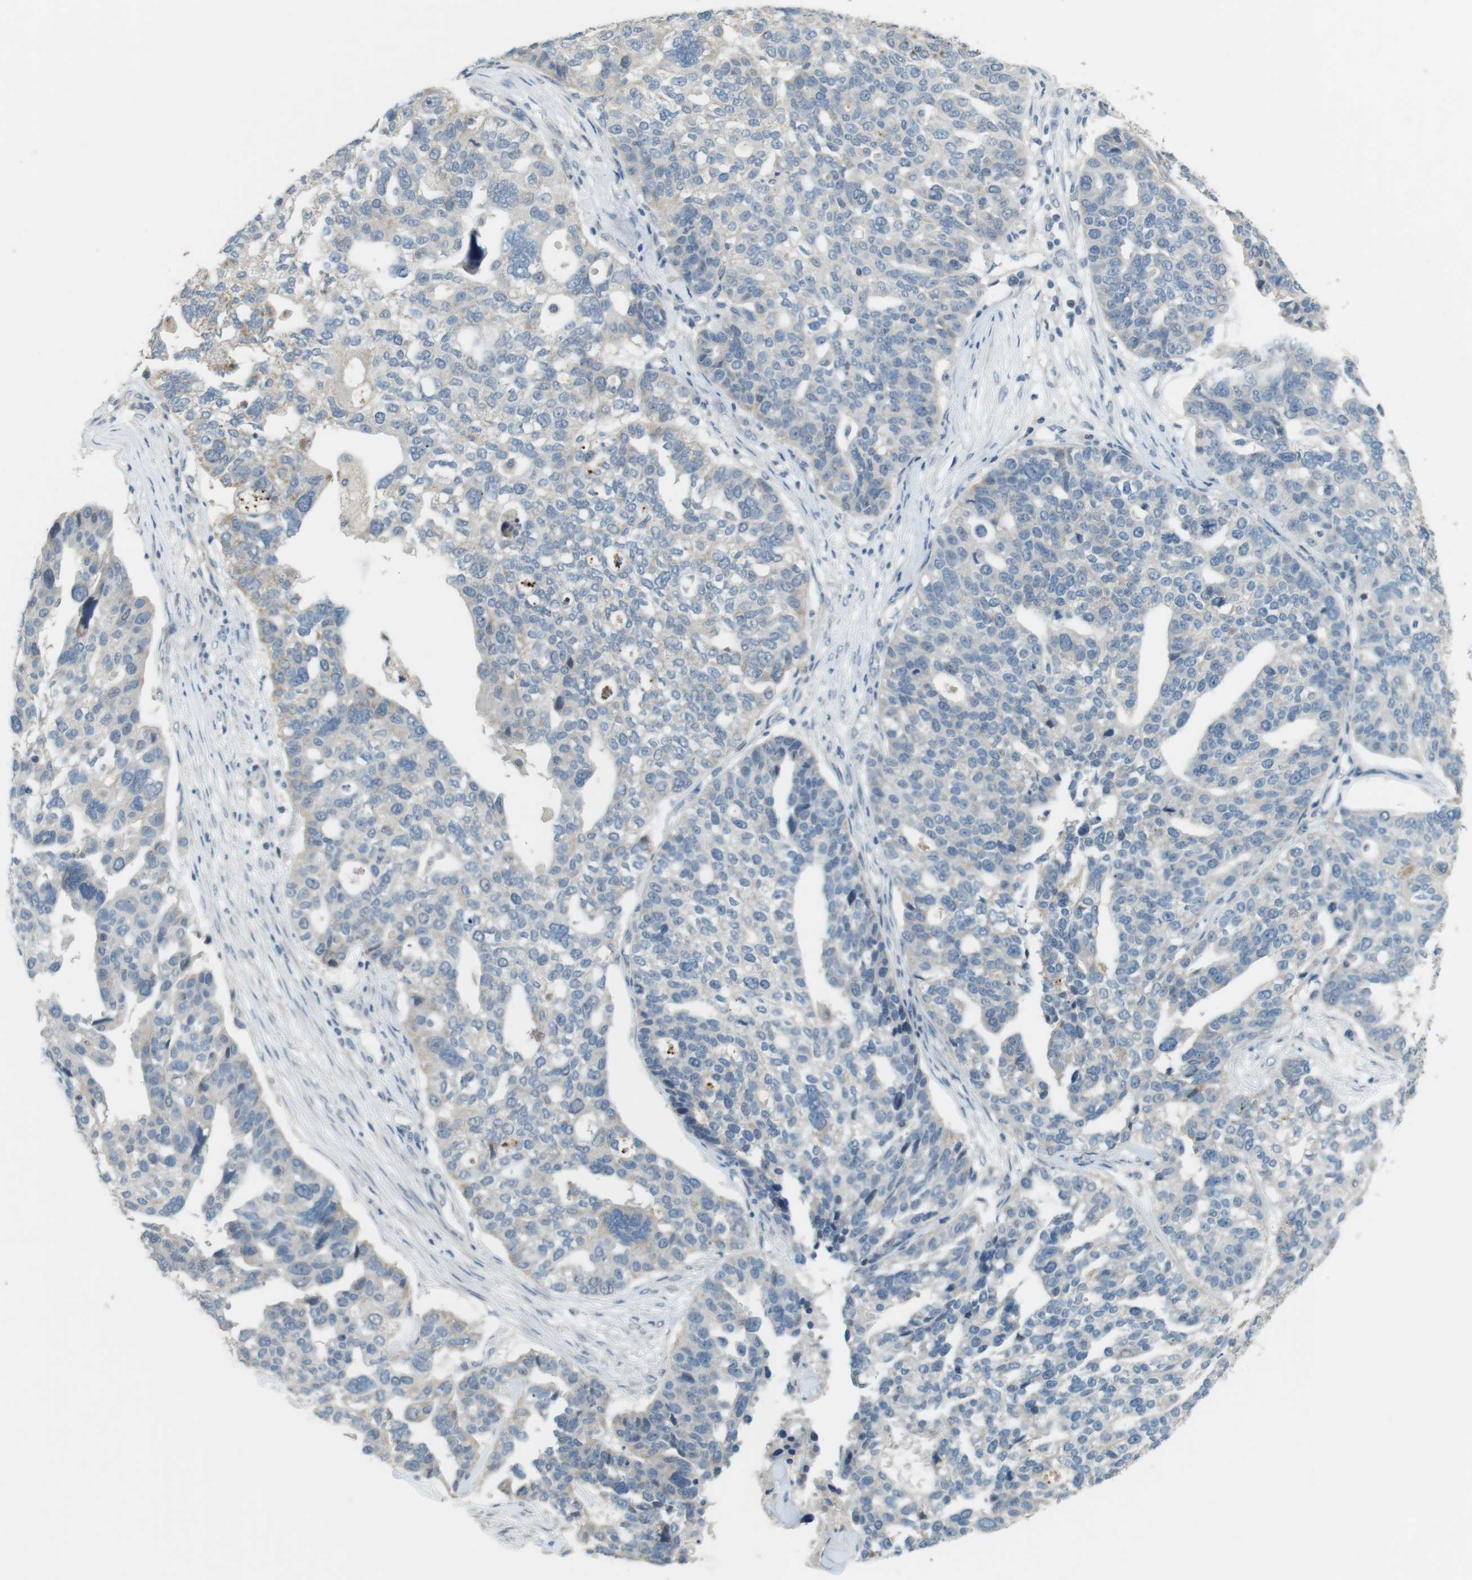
{"staining": {"intensity": "weak", "quantity": ">75%", "location": "cytoplasmic/membranous"}, "tissue": "ovarian cancer", "cell_type": "Tumor cells", "image_type": "cancer", "snomed": [{"axis": "morphology", "description": "Cystadenocarcinoma, serous, NOS"}, {"axis": "topography", "description": "Ovary"}], "caption": "A high-resolution micrograph shows IHC staining of ovarian cancer, which displays weak cytoplasmic/membranous positivity in approximately >75% of tumor cells. (brown staining indicates protein expression, while blue staining denotes nuclei).", "gene": "MUC5B", "patient": {"sex": "female", "age": 59}}